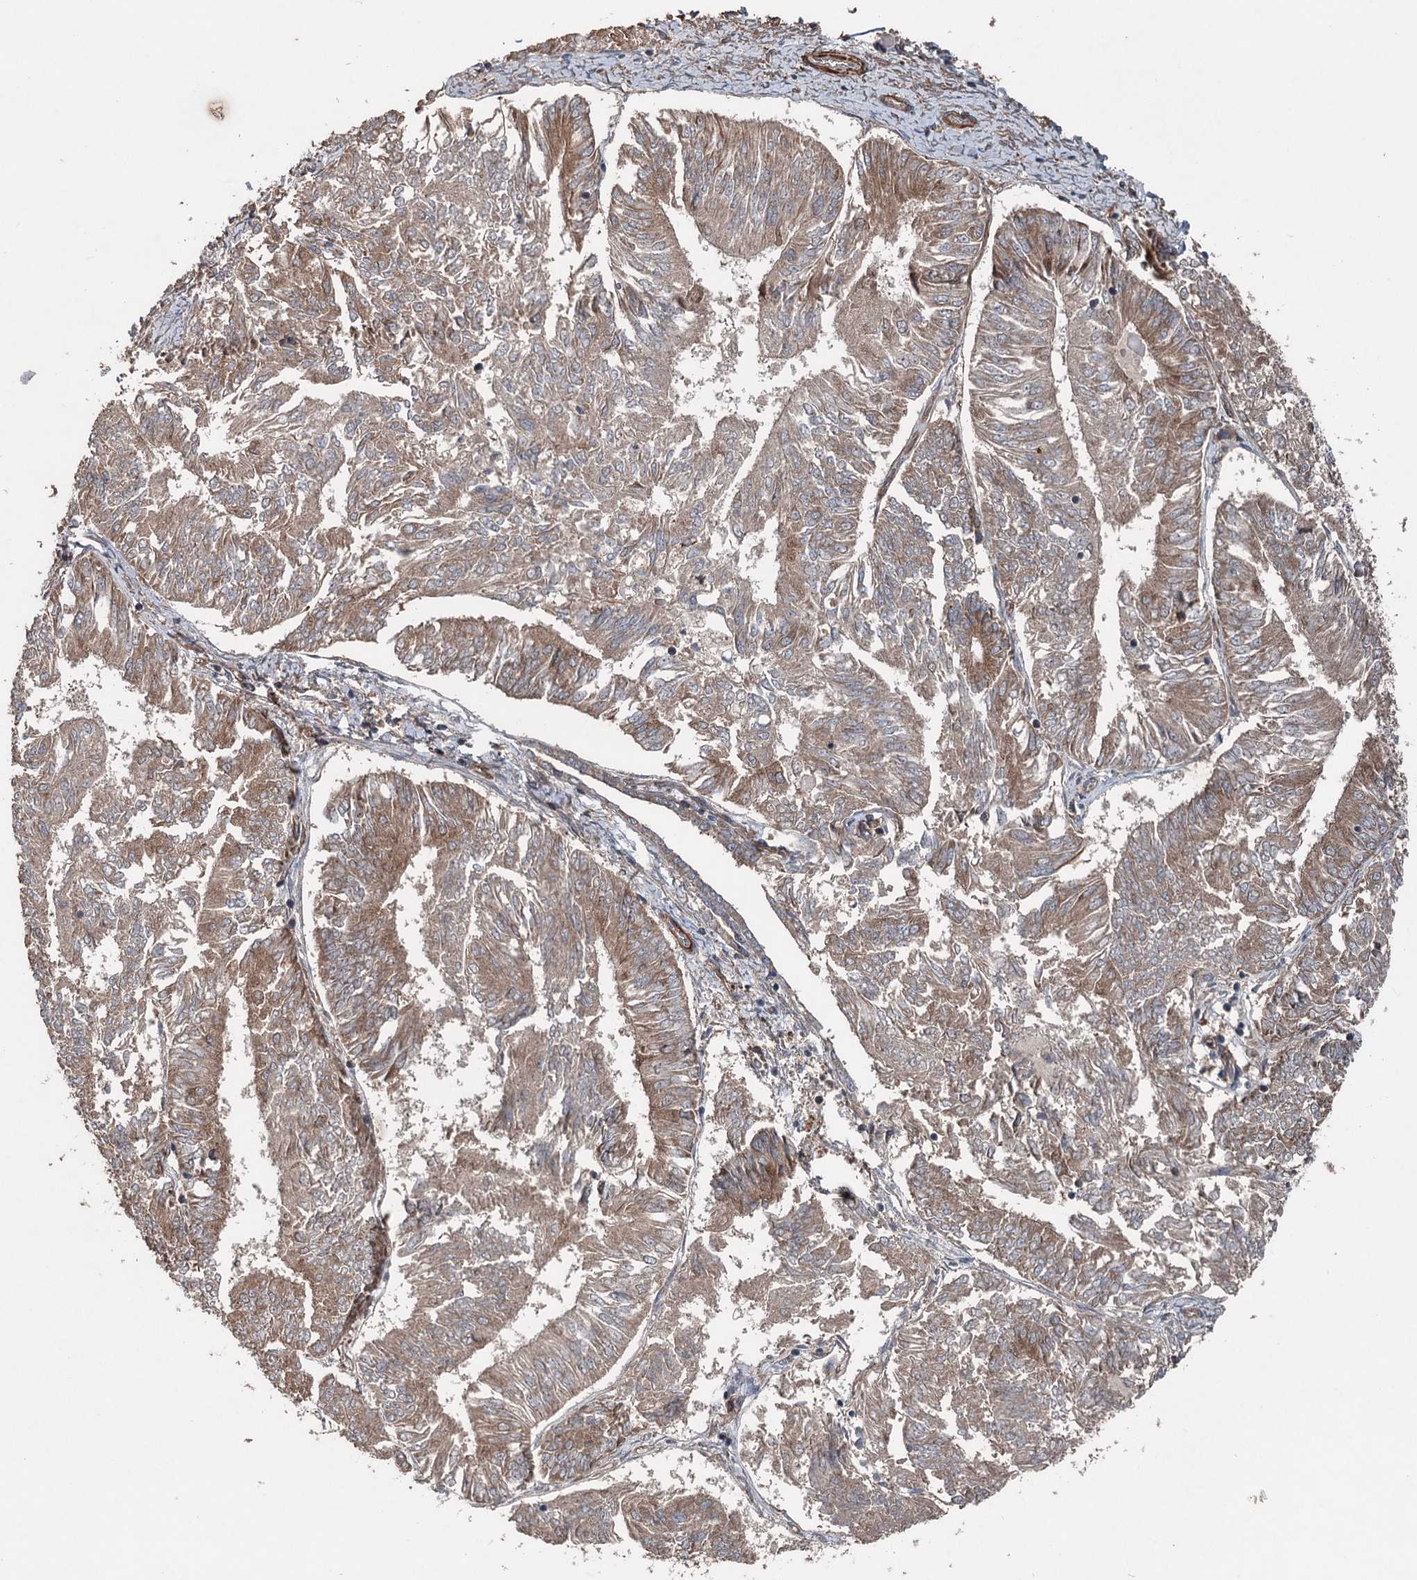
{"staining": {"intensity": "moderate", "quantity": ">75%", "location": "cytoplasmic/membranous"}, "tissue": "endometrial cancer", "cell_type": "Tumor cells", "image_type": "cancer", "snomed": [{"axis": "morphology", "description": "Adenocarcinoma, NOS"}, {"axis": "topography", "description": "Endometrium"}], "caption": "Immunohistochemical staining of human endometrial adenocarcinoma exhibits medium levels of moderate cytoplasmic/membranous protein positivity in approximately >75% of tumor cells. (DAB = brown stain, brightfield microscopy at high magnification).", "gene": "RNF214", "patient": {"sex": "female", "age": 58}}